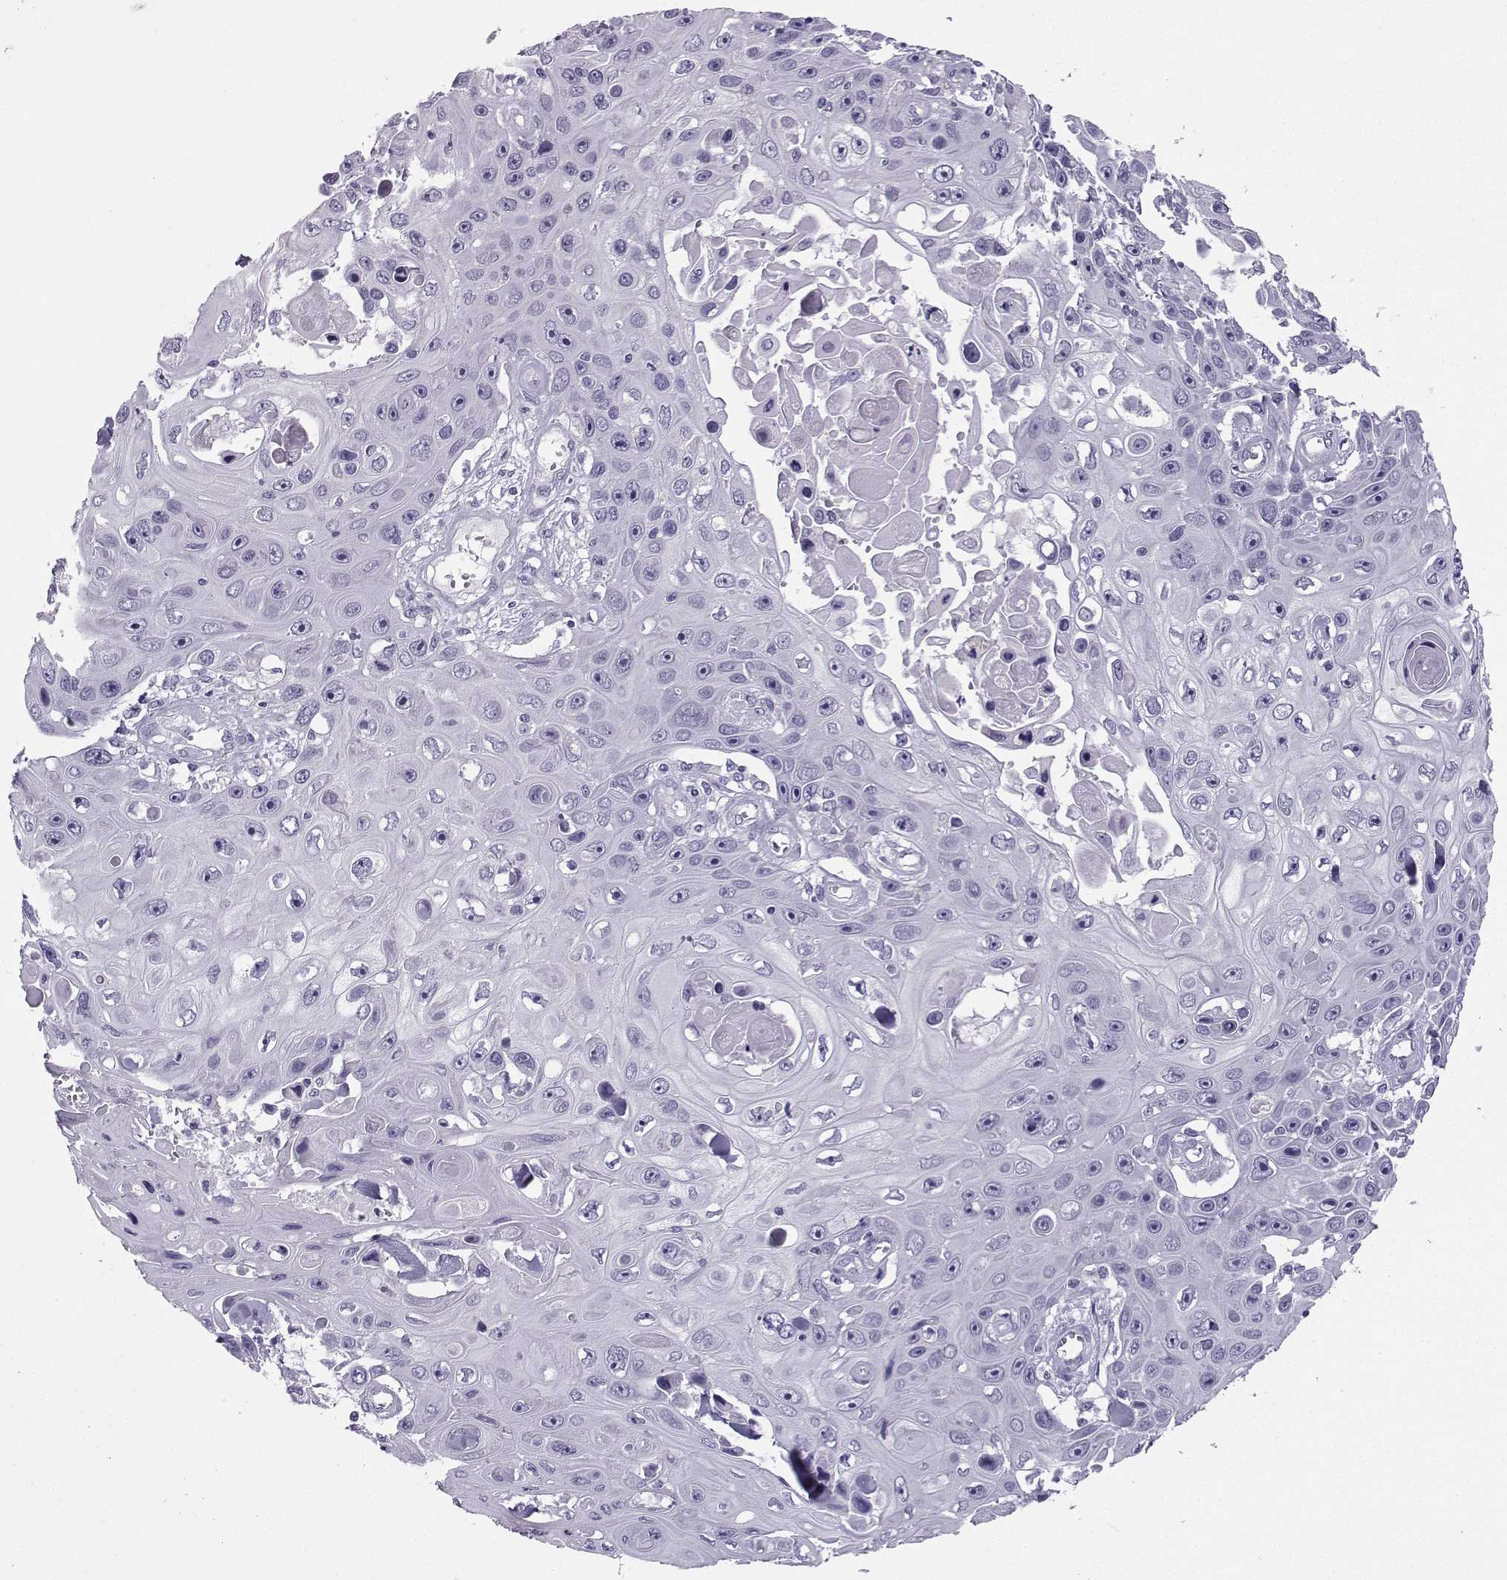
{"staining": {"intensity": "negative", "quantity": "none", "location": "none"}, "tissue": "skin cancer", "cell_type": "Tumor cells", "image_type": "cancer", "snomed": [{"axis": "morphology", "description": "Squamous cell carcinoma, NOS"}, {"axis": "topography", "description": "Skin"}], "caption": "The histopathology image reveals no staining of tumor cells in squamous cell carcinoma (skin).", "gene": "NEFL", "patient": {"sex": "male", "age": 82}}